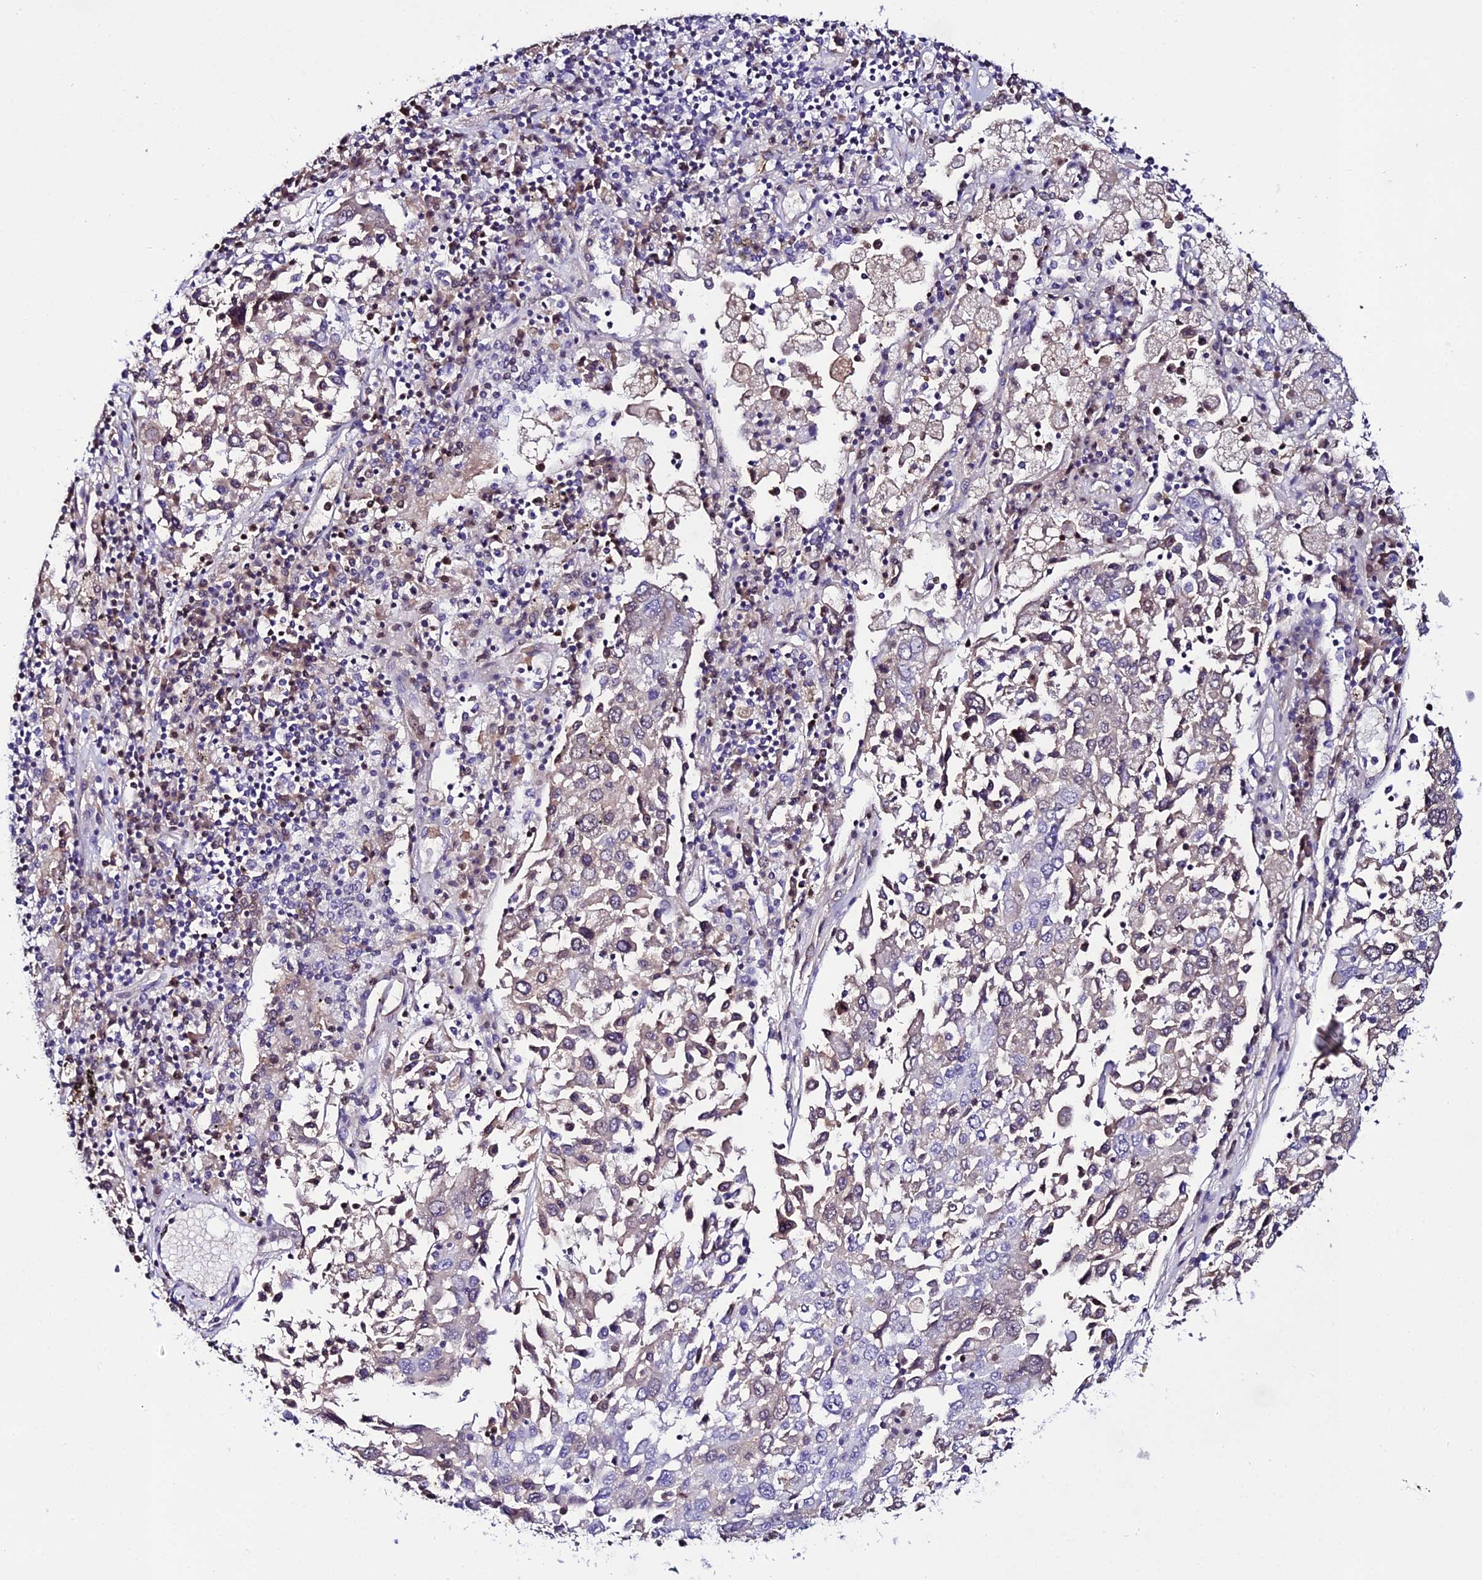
{"staining": {"intensity": "weak", "quantity": "<25%", "location": "cytoplasmic/membranous"}, "tissue": "lung cancer", "cell_type": "Tumor cells", "image_type": "cancer", "snomed": [{"axis": "morphology", "description": "Squamous cell carcinoma, NOS"}, {"axis": "topography", "description": "Lung"}], "caption": "A histopathology image of lung cancer (squamous cell carcinoma) stained for a protein reveals no brown staining in tumor cells.", "gene": "DEFB132", "patient": {"sex": "male", "age": 65}}